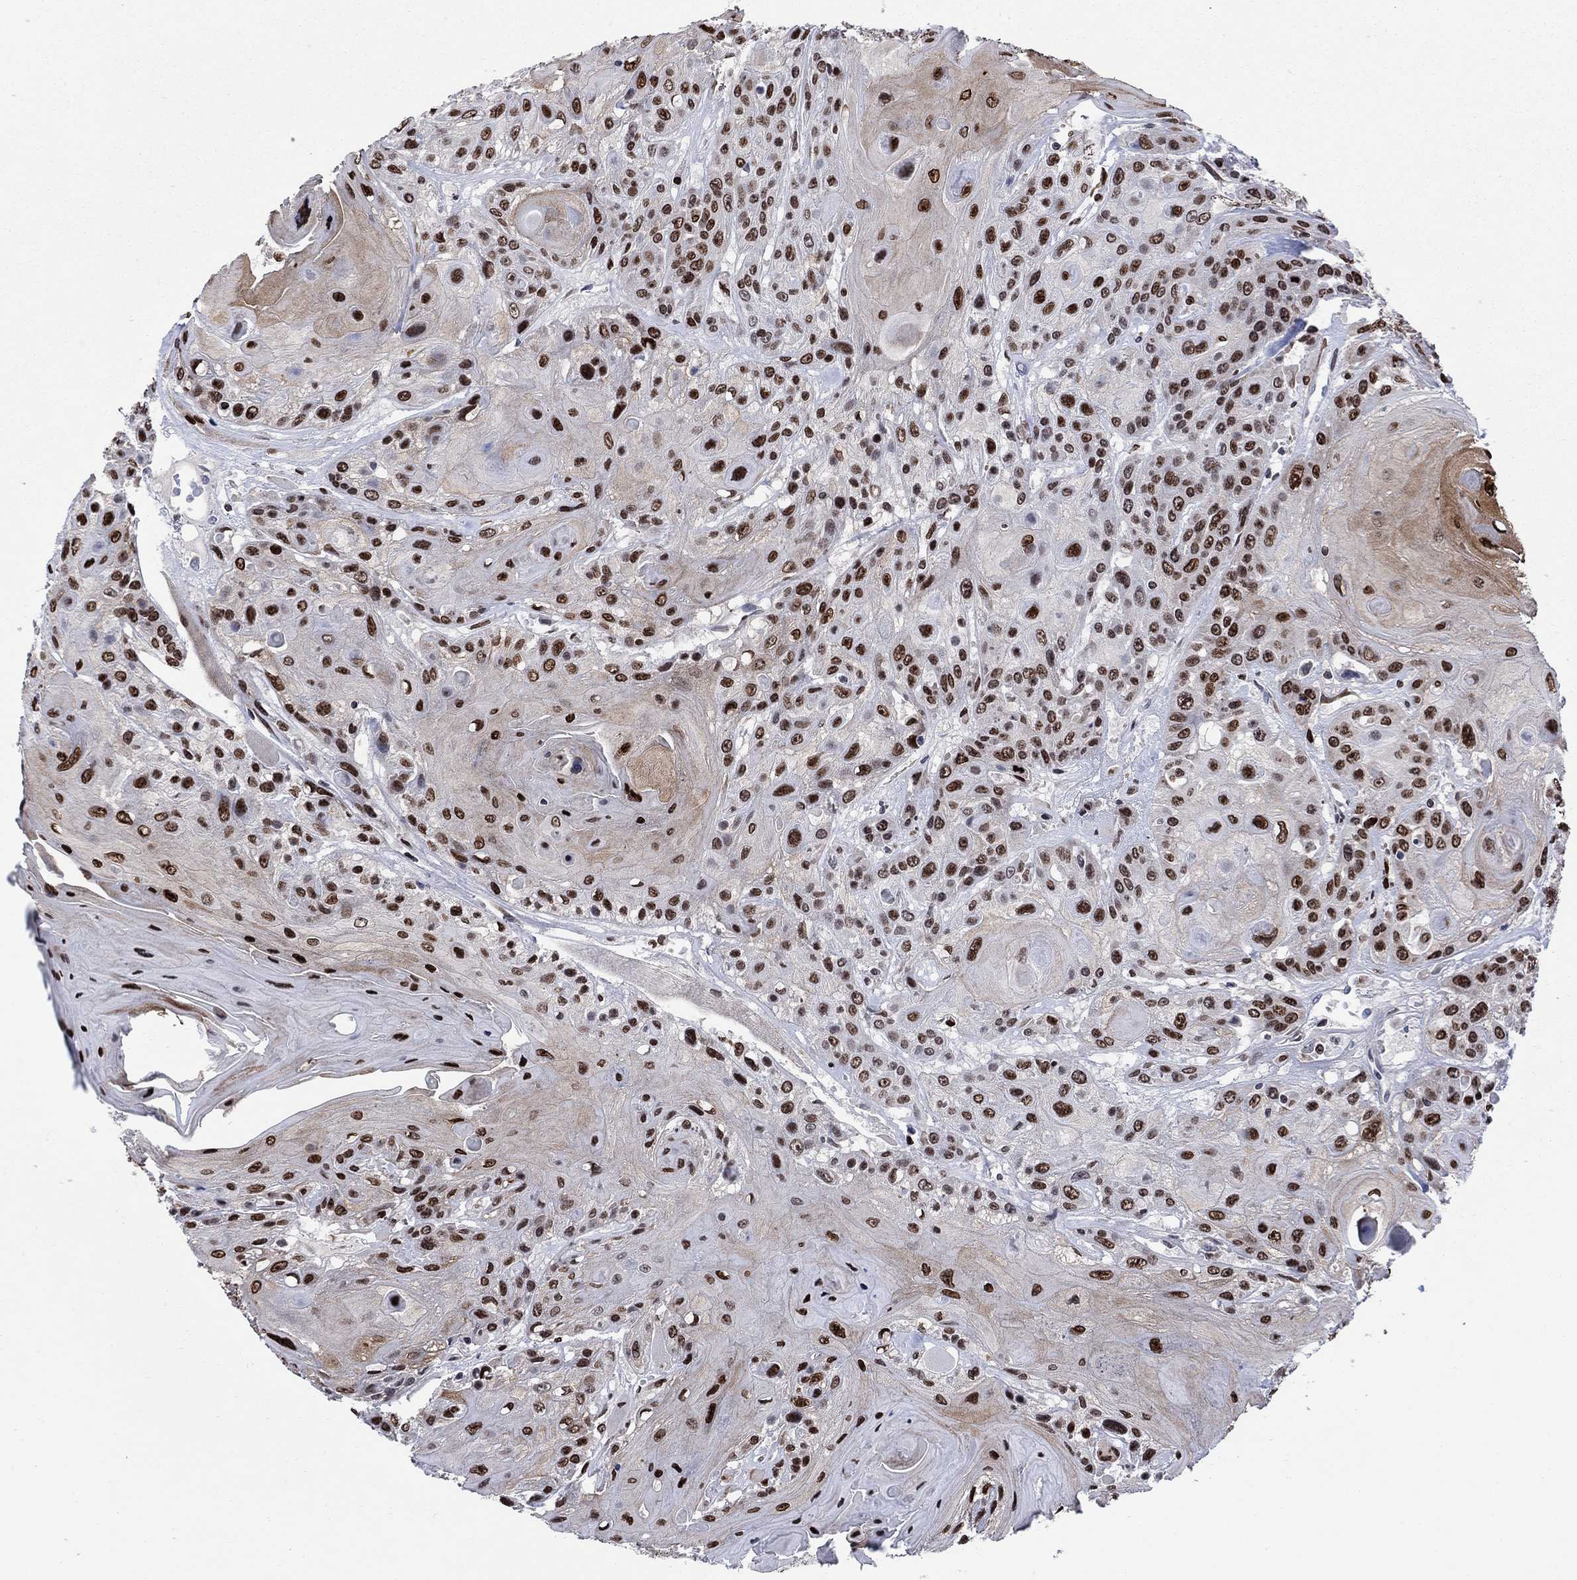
{"staining": {"intensity": "strong", "quantity": "25%-75%", "location": "nuclear"}, "tissue": "head and neck cancer", "cell_type": "Tumor cells", "image_type": "cancer", "snomed": [{"axis": "morphology", "description": "Squamous cell carcinoma, NOS"}, {"axis": "topography", "description": "Head-Neck"}], "caption": "Human head and neck cancer stained with a protein marker exhibits strong staining in tumor cells.", "gene": "HMGA1", "patient": {"sex": "female", "age": 59}}